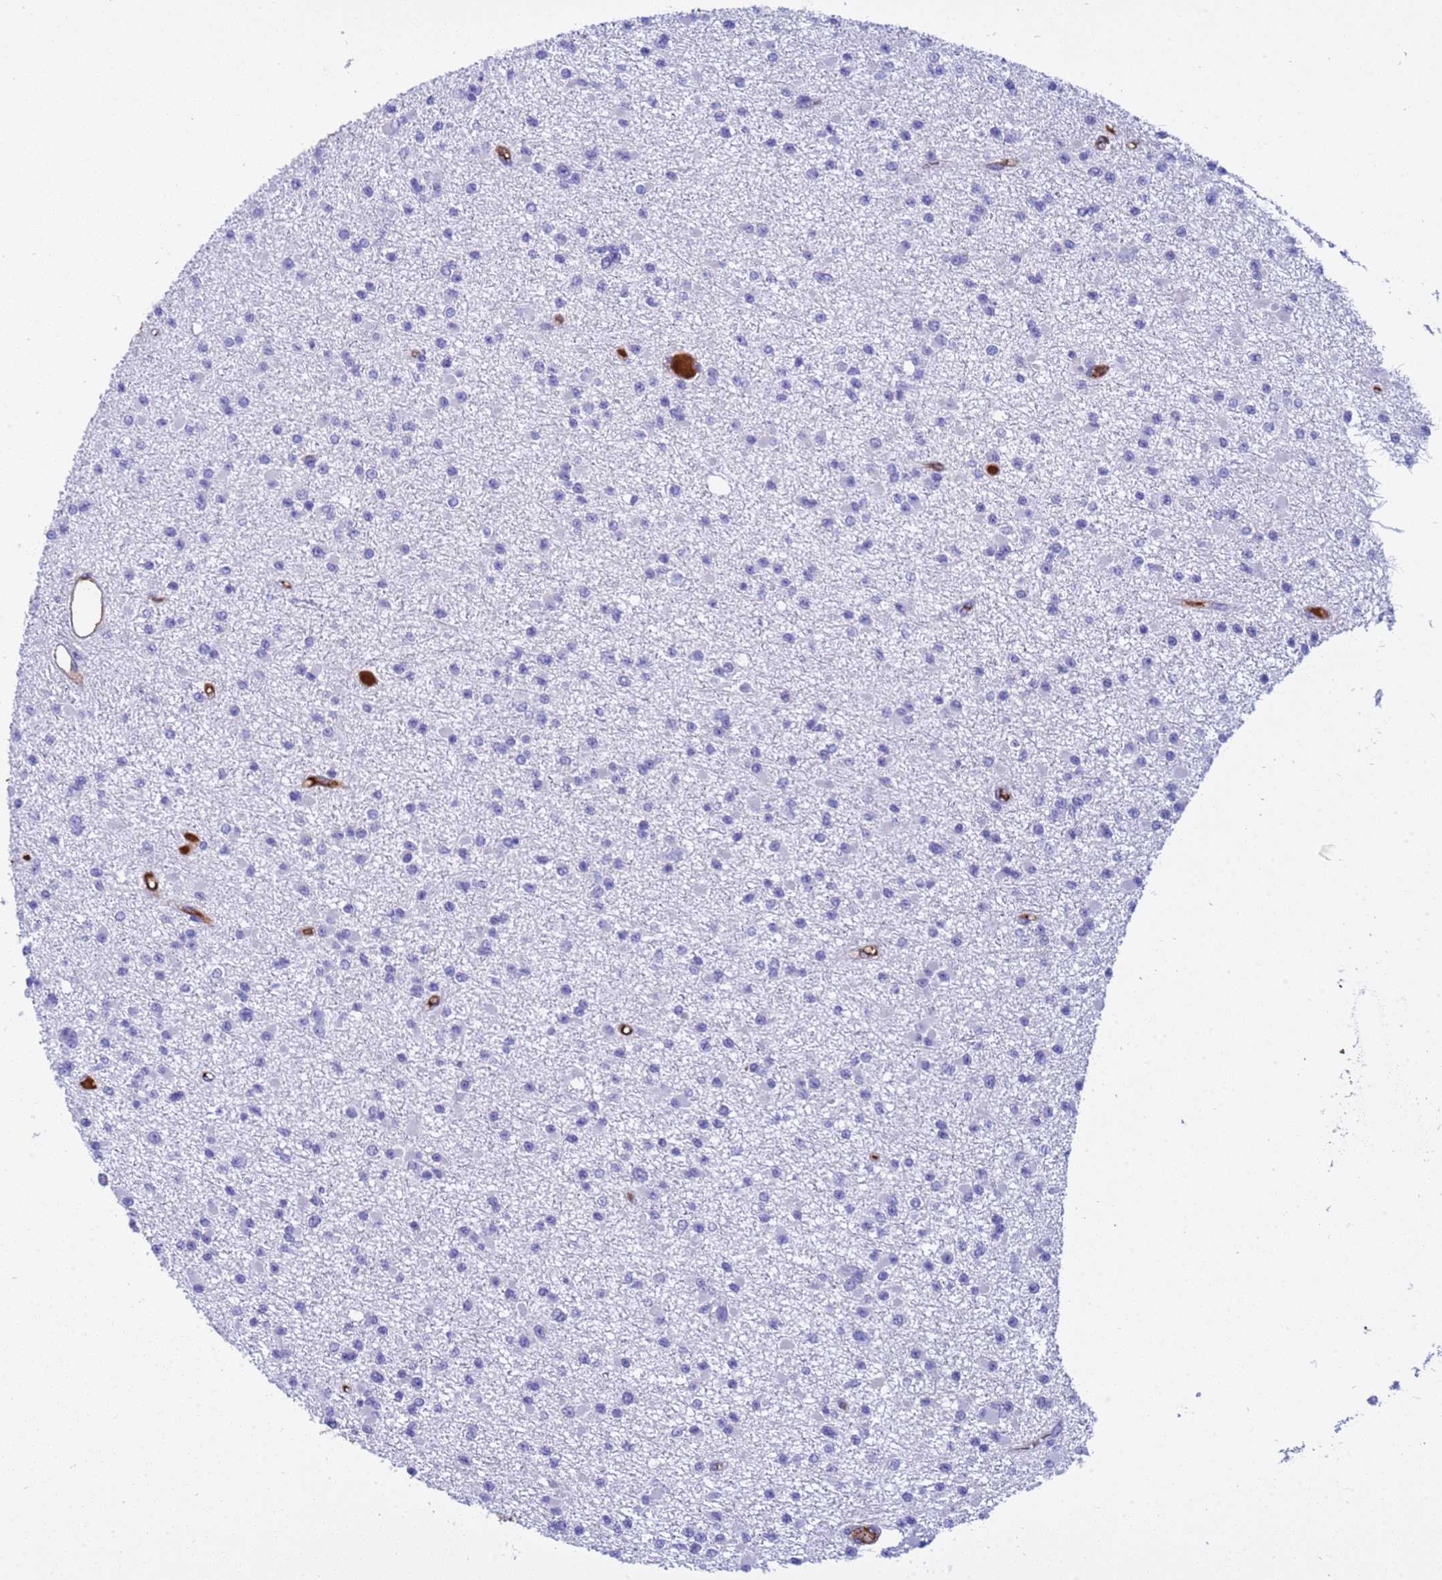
{"staining": {"intensity": "negative", "quantity": "none", "location": "none"}, "tissue": "glioma", "cell_type": "Tumor cells", "image_type": "cancer", "snomed": [{"axis": "morphology", "description": "Glioma, malignant, Low grade"}, {"axis": "topography", "description": "Brain"}], "caption": "This is an immunohistochemistry micrograph of glioma. There is no staining in tumor cells.", "gene": "H1-7", "patient": {"sex": "female", "age": 22}}